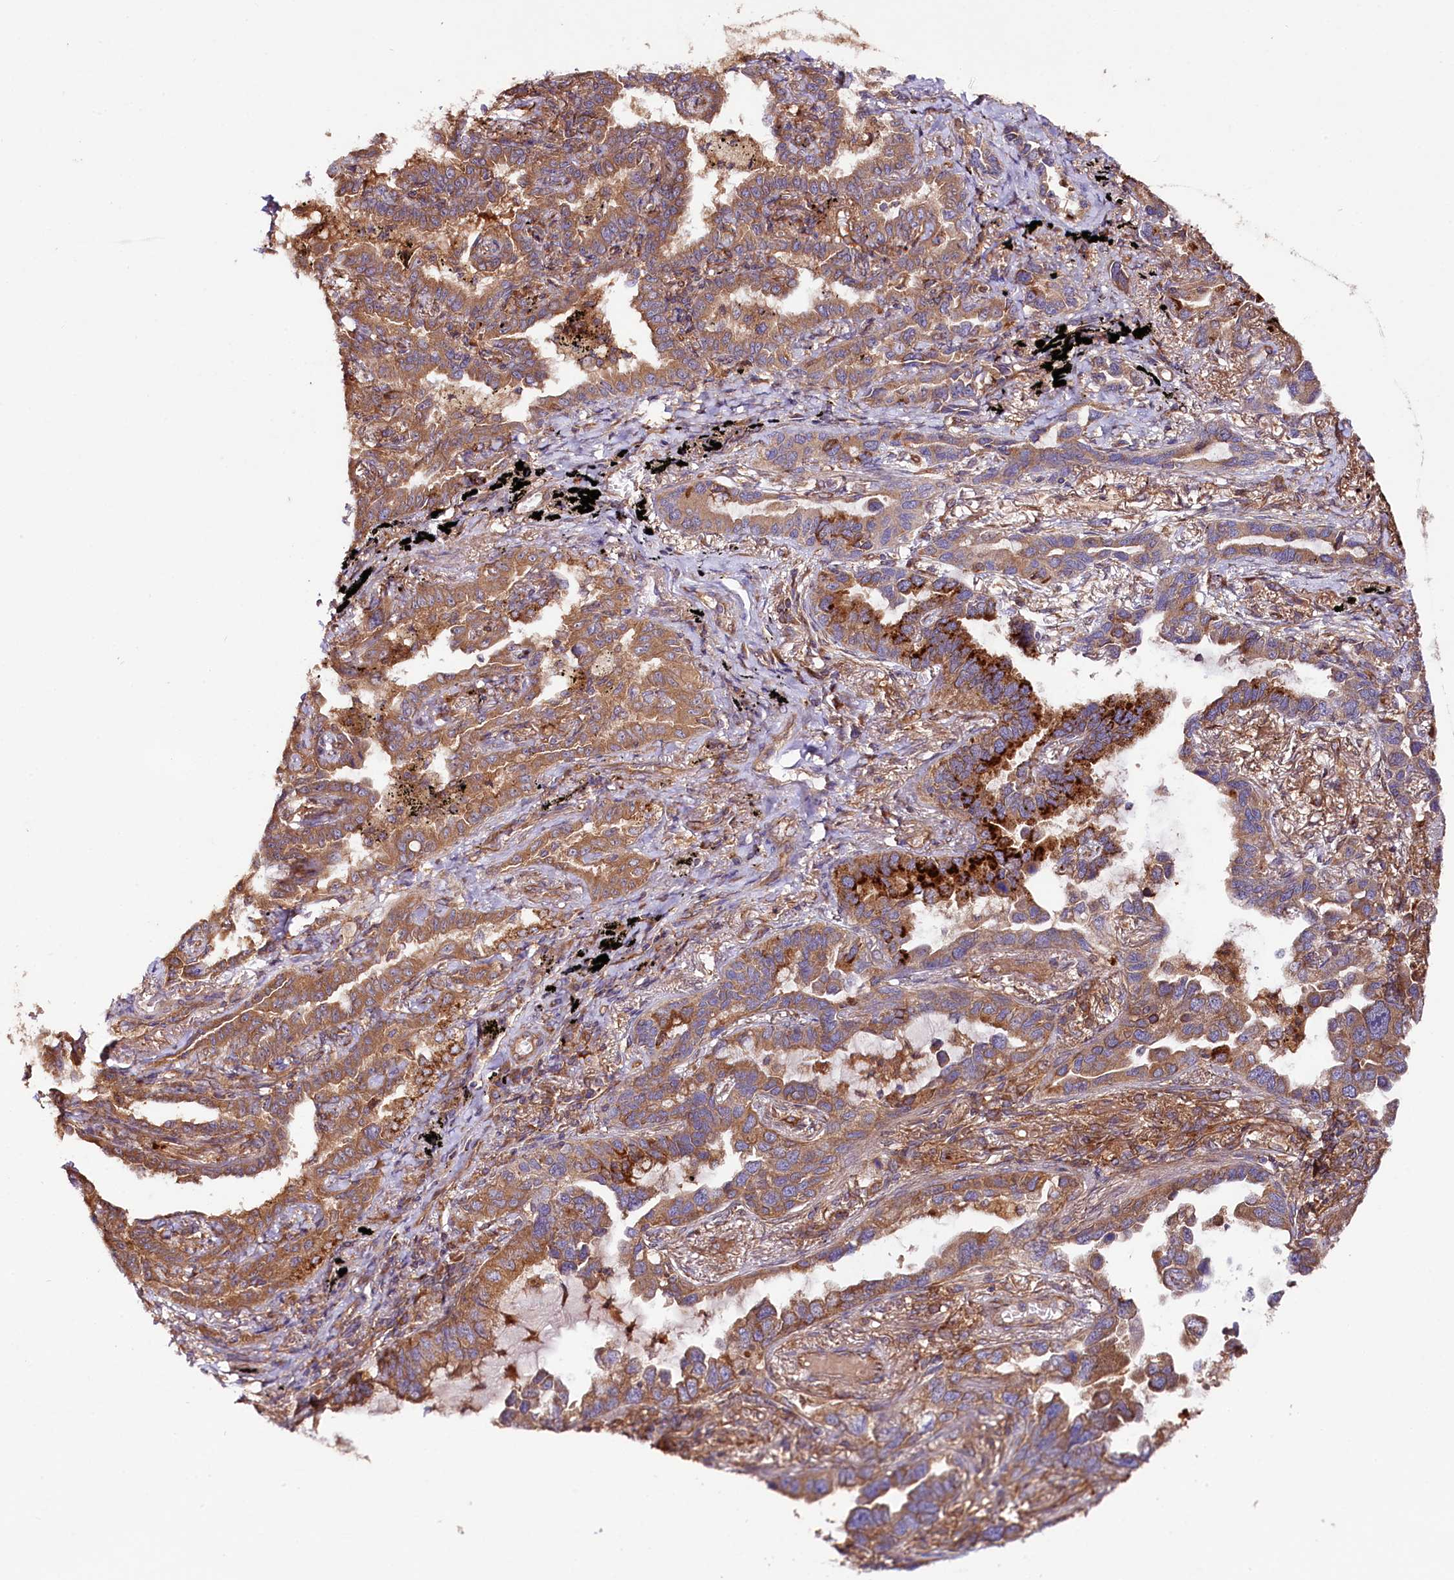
{"staining": {"intensity": "moderate", "quantity": ">75%", "location": "cytoplasmic/membranous"}, "tissue": "lung cancer", "cell_type": "Tumor cells", "image_type": "cancer", "snomed": [{"axis": "morphology", "description": "Adenocarcinoma, NOS"}, {"axis": "topography", "description": "Lung"}], "caption": "IHC (DAB) staining of human lung cancer (adenocarcinoma) reveals moderate cytoplasmic/membranous protein staining in about >75% of tumor cells.", "gene": "CEP295", "patient": {"sex": "male", "age": 67}}